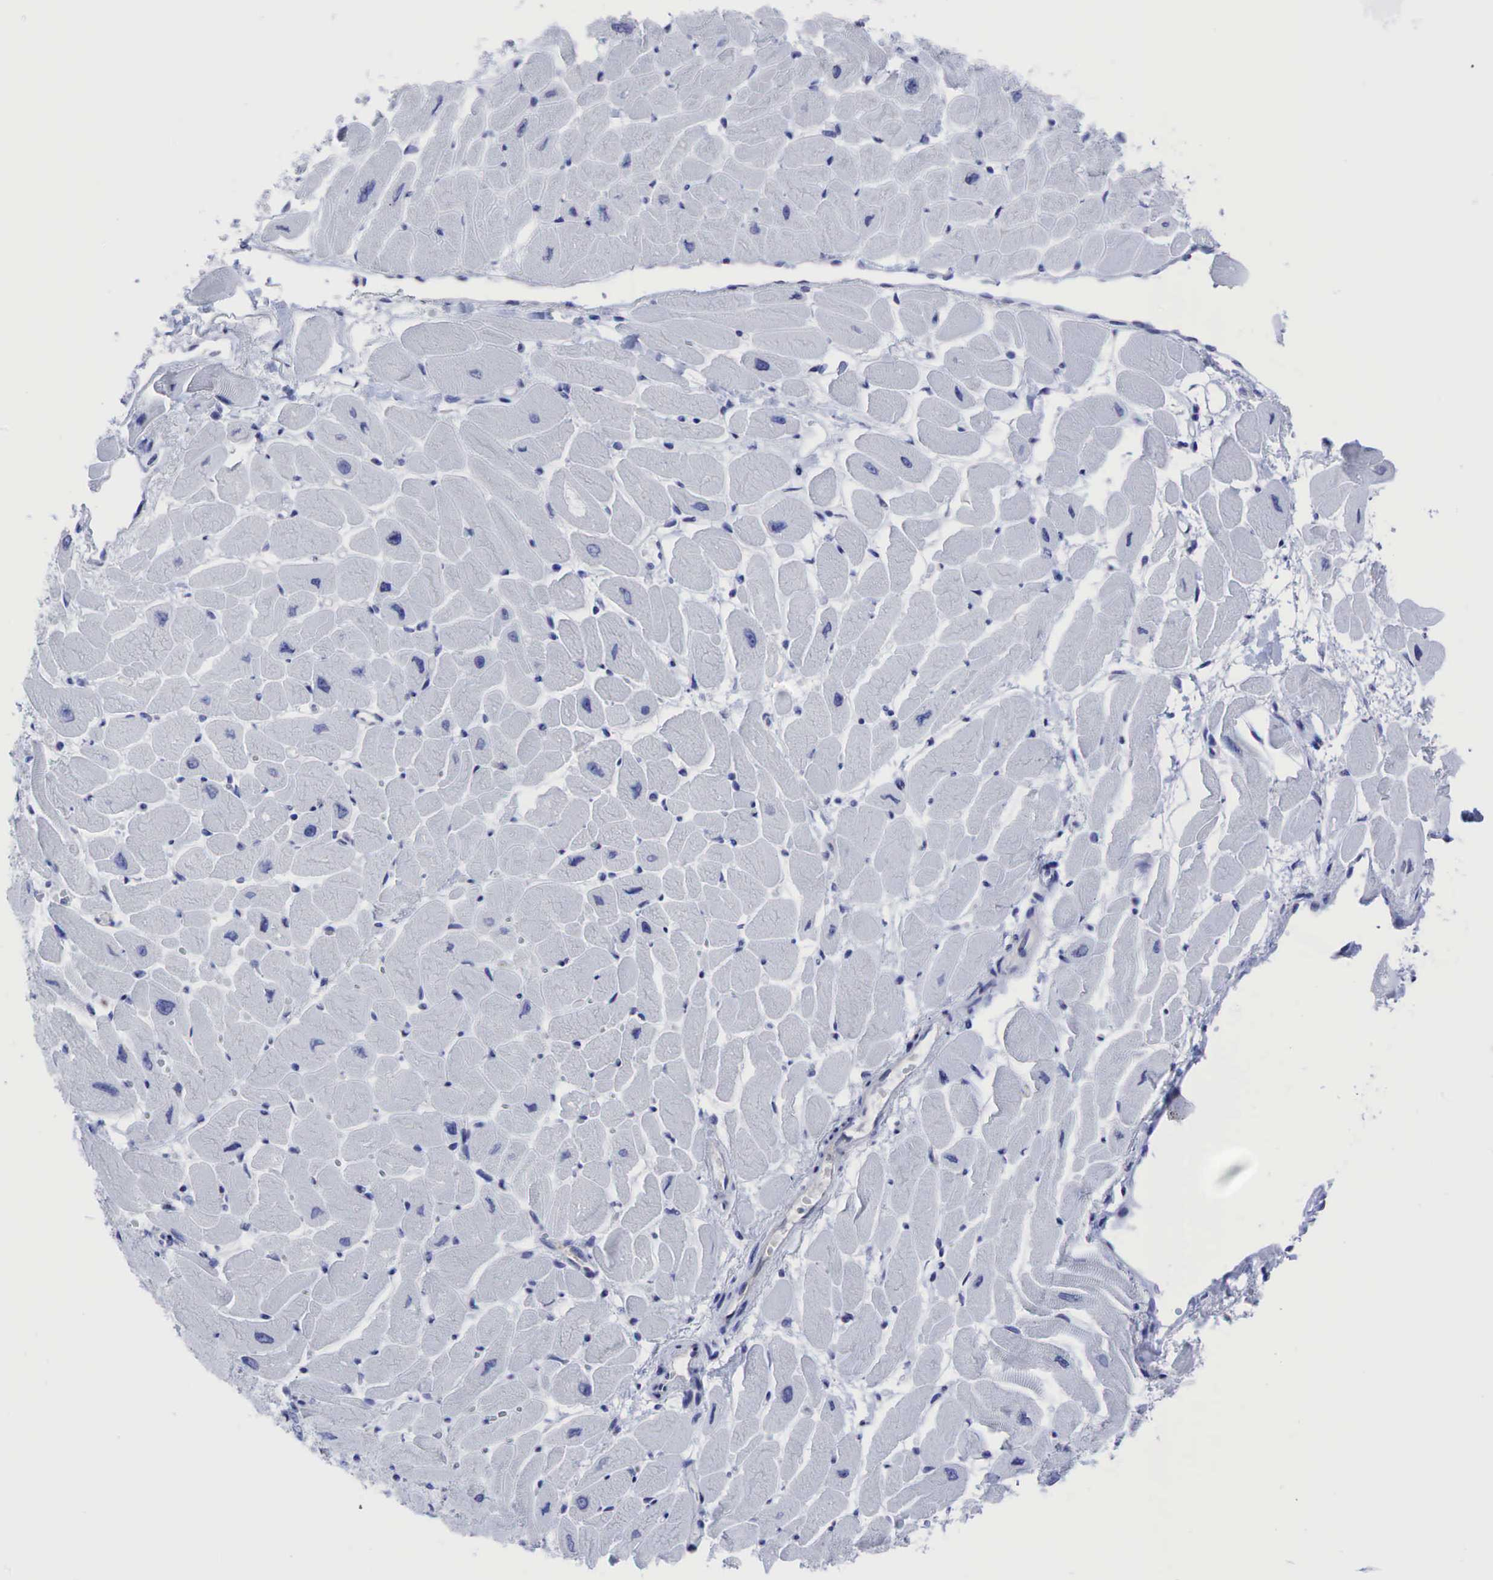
{"staining": {"intensity": "negative", "quantity": "none", "location": "none"}, "tissue": "heart muscle", "cell_type": "Cardiomyocytes", "image_type": "normal", "snomed": [{"axis": "morphology", "description": "Normal tissue, NOS"}, {"axis": "topography", "description": "Heart"}], "caption": "Immunohistochemistry micrograph of unremarkable heart muscle stained for a protein (brown), which displays no positivity in cardiomyocytes. Nuclei are stained in blue.", "gene": "TNFRSF8", "patient": {"sex": "female", "age": 54}}